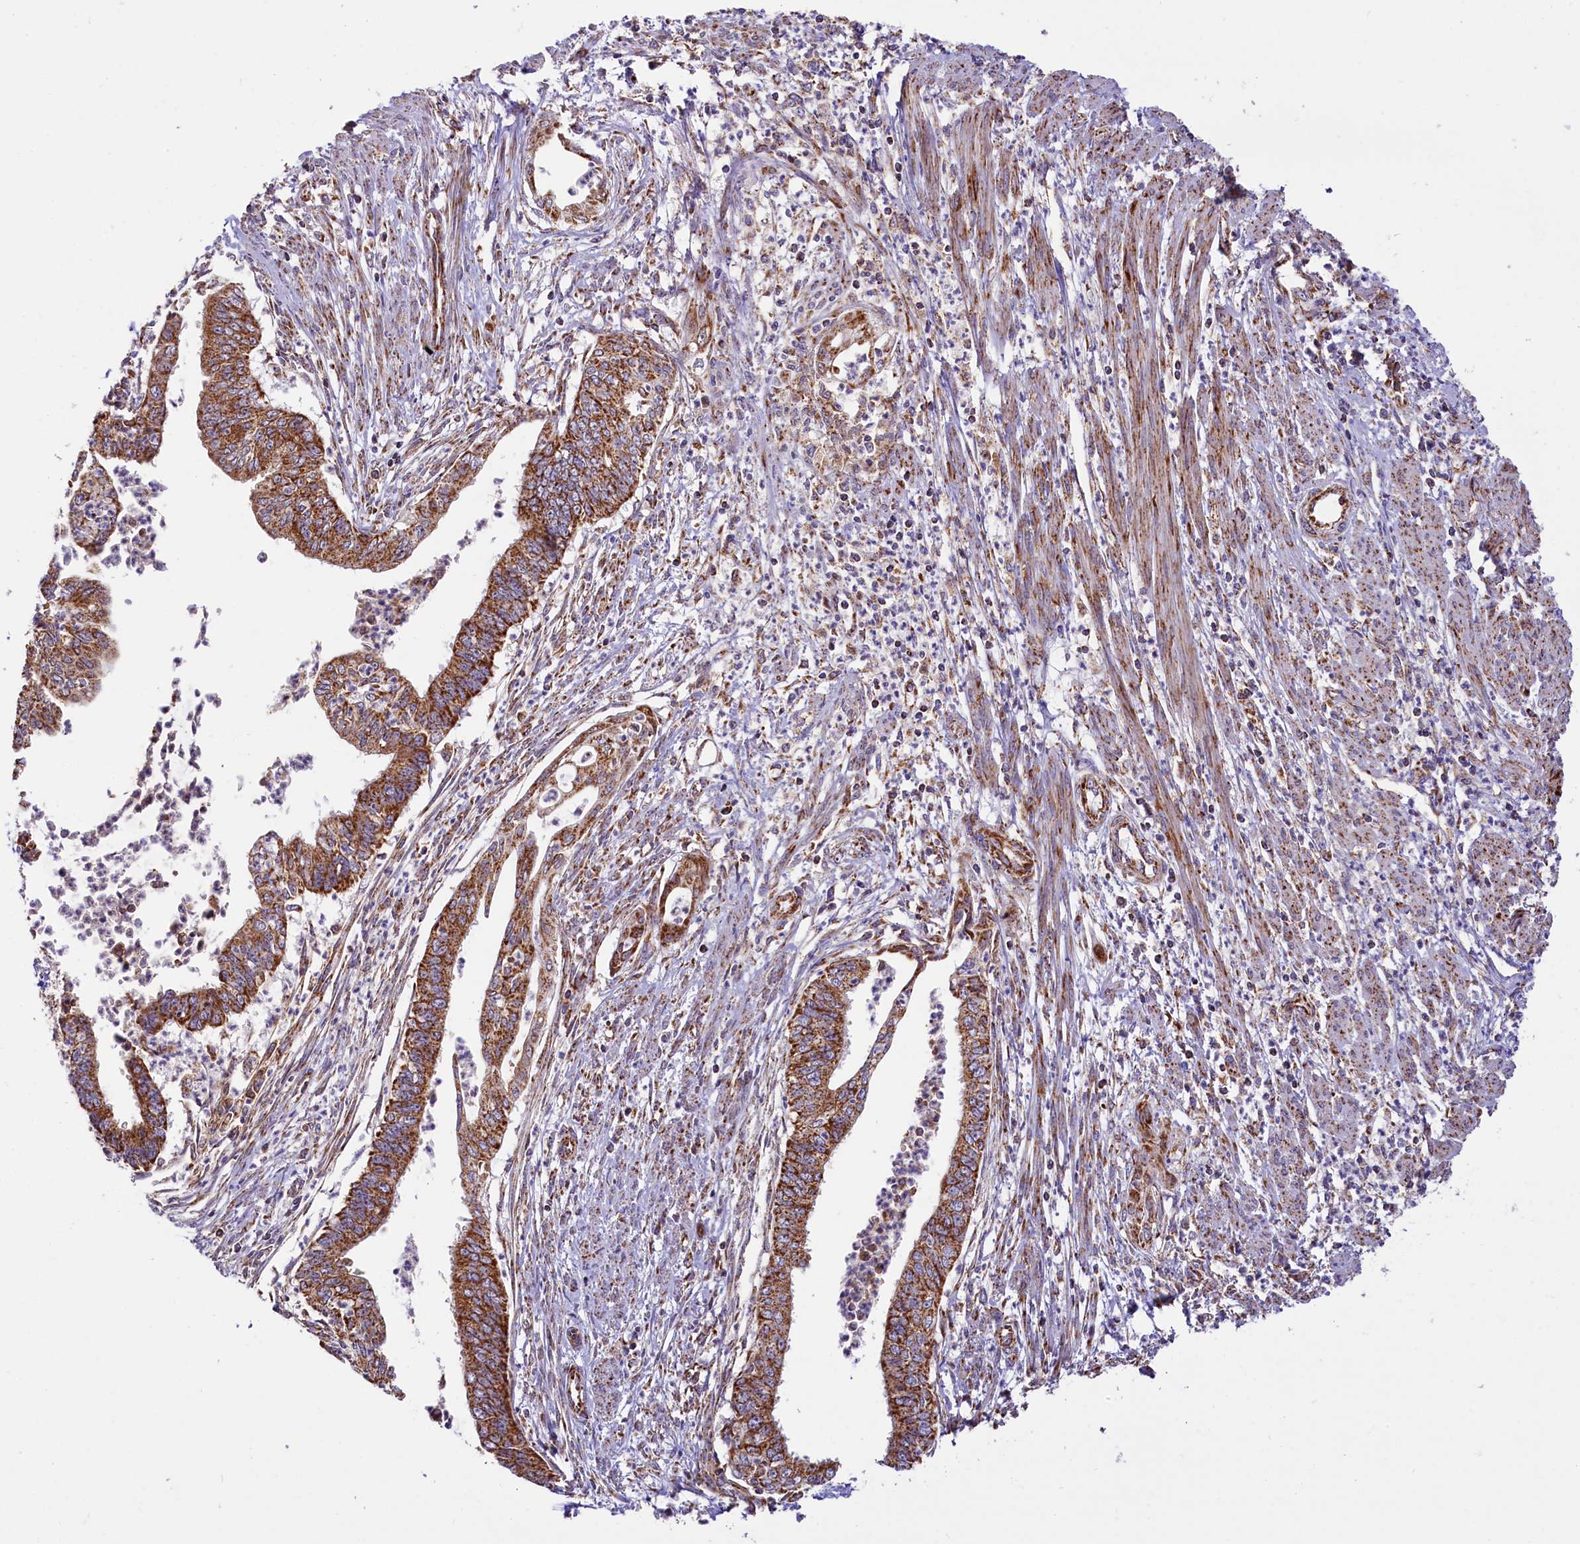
{"staining": {"intensity": "strong", "quantity": ">75%", "location": "cytoplasmic/membranous"}, "tissue": "endometrial cancer", "cell_type": "Tumor cells", "image_type": "cancer", "snomed": [{"axis": "morphology", "description": "Adenocarcinoma, NOS"}, {"axis": "topography", "description": "Endometrium"}], "caption": "This is a micrograph of immunohistochemistry staining of endometrial cancer, which shows strong expression in the cytoplasmic/membranous of tumor cells.", "gene": "NDUFA8", "patient": {"sex": "female", "age": 73}}